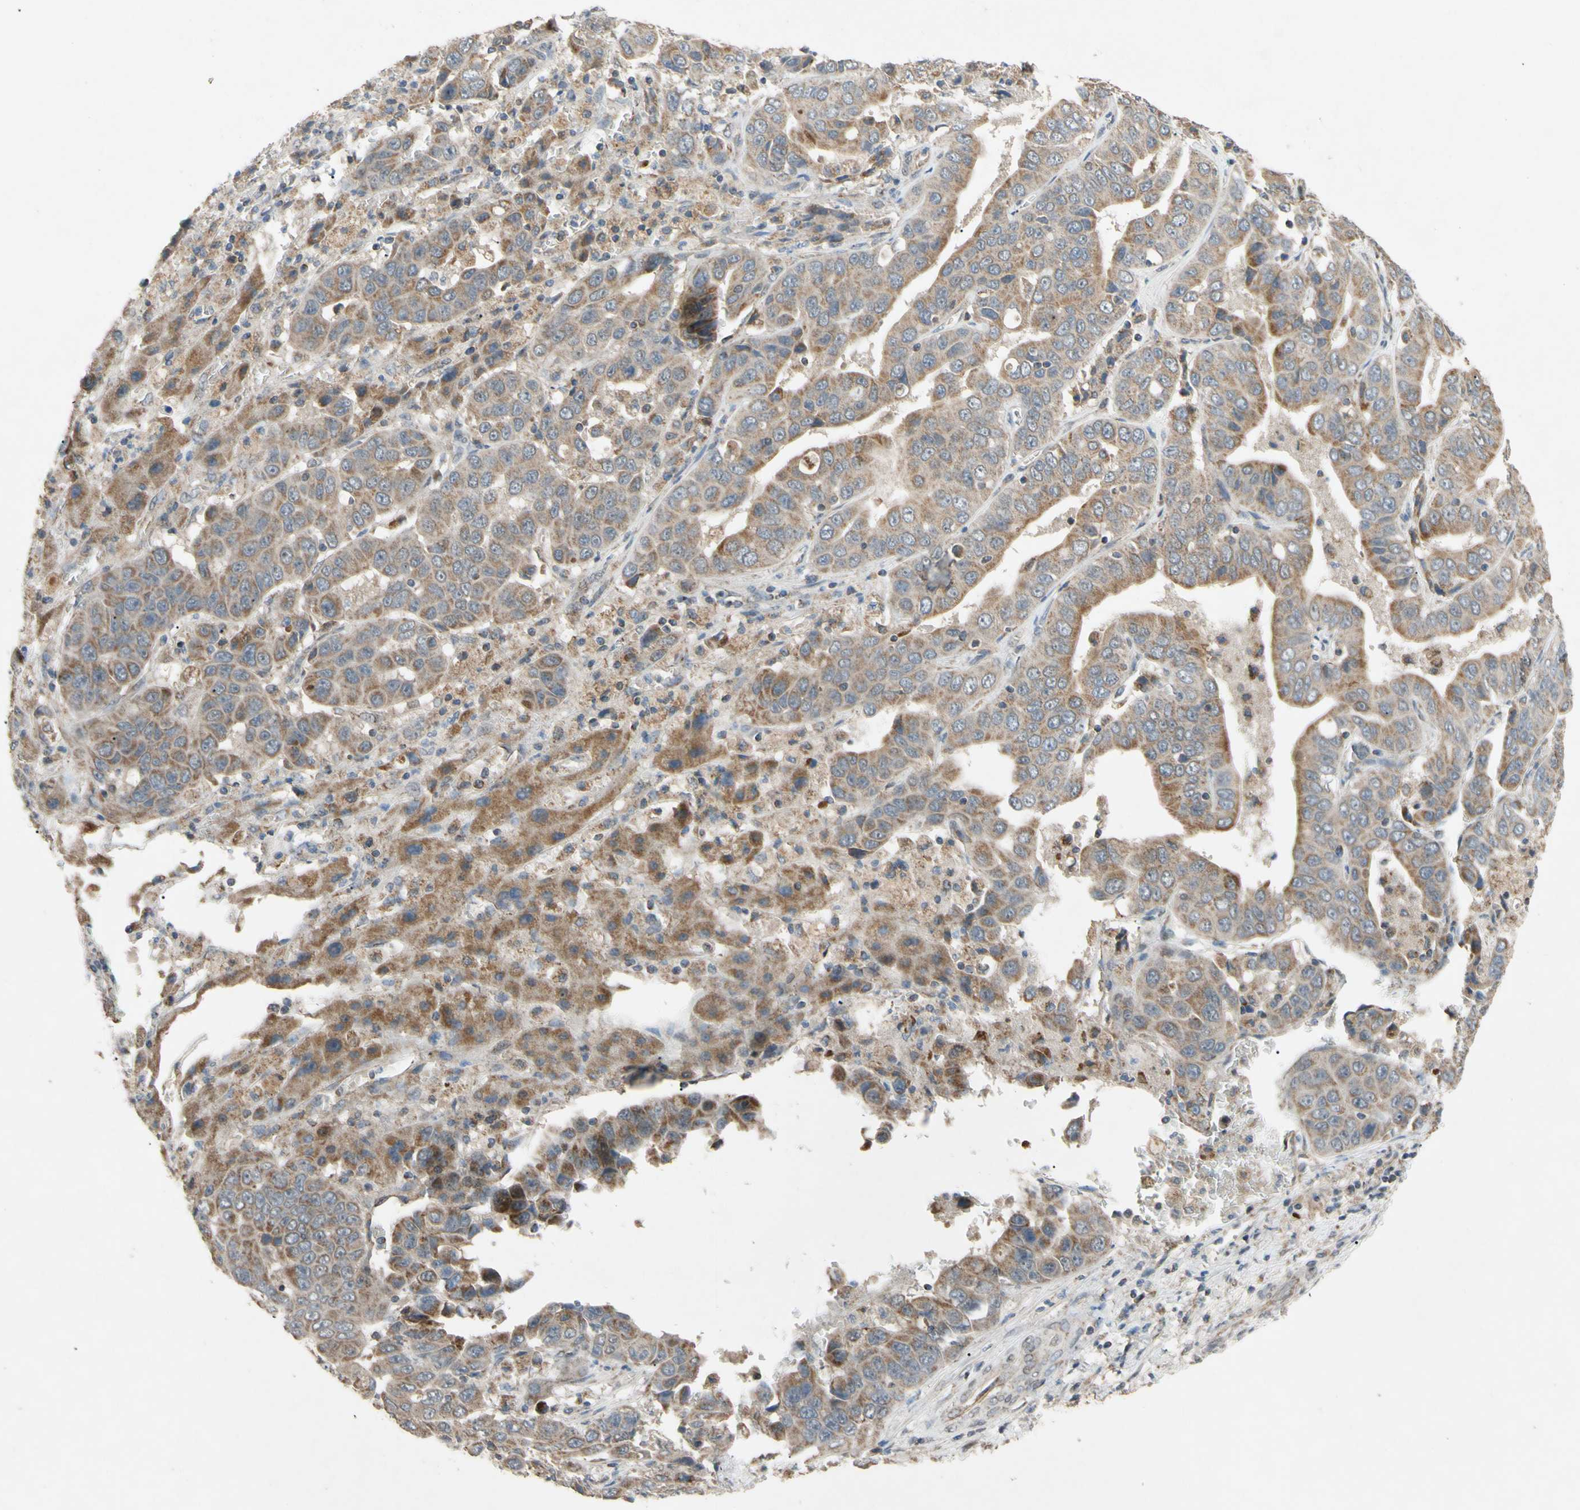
{"staining": {"intensity": "moderate", "quantity": ">75%", "location": "cytoplasmic/membranous"}, "tissue": "liver cancer", "cell_type": "Tumor cells", "image_type": "cancer", "snomed": [{"axis": "morphology", "description": "Cholangiocarcinoma"}, {"axis": "topography", "description": "Liver"}], "caption": "Immunohistochemistry (IHC) of liver cancer (cholangiocarcinoma) exhibits medium levels of moderate cytoplasmic/membranous staining in about >75% of tumor cells. The protein is stained brown, and the nuclei are stained in blue (DAB (3,3'-diaminobenzidine) IHC with brightfield microscopy, high magnification).", "gene": "CD164", "patient": {"sex": "female", "age": 52}}